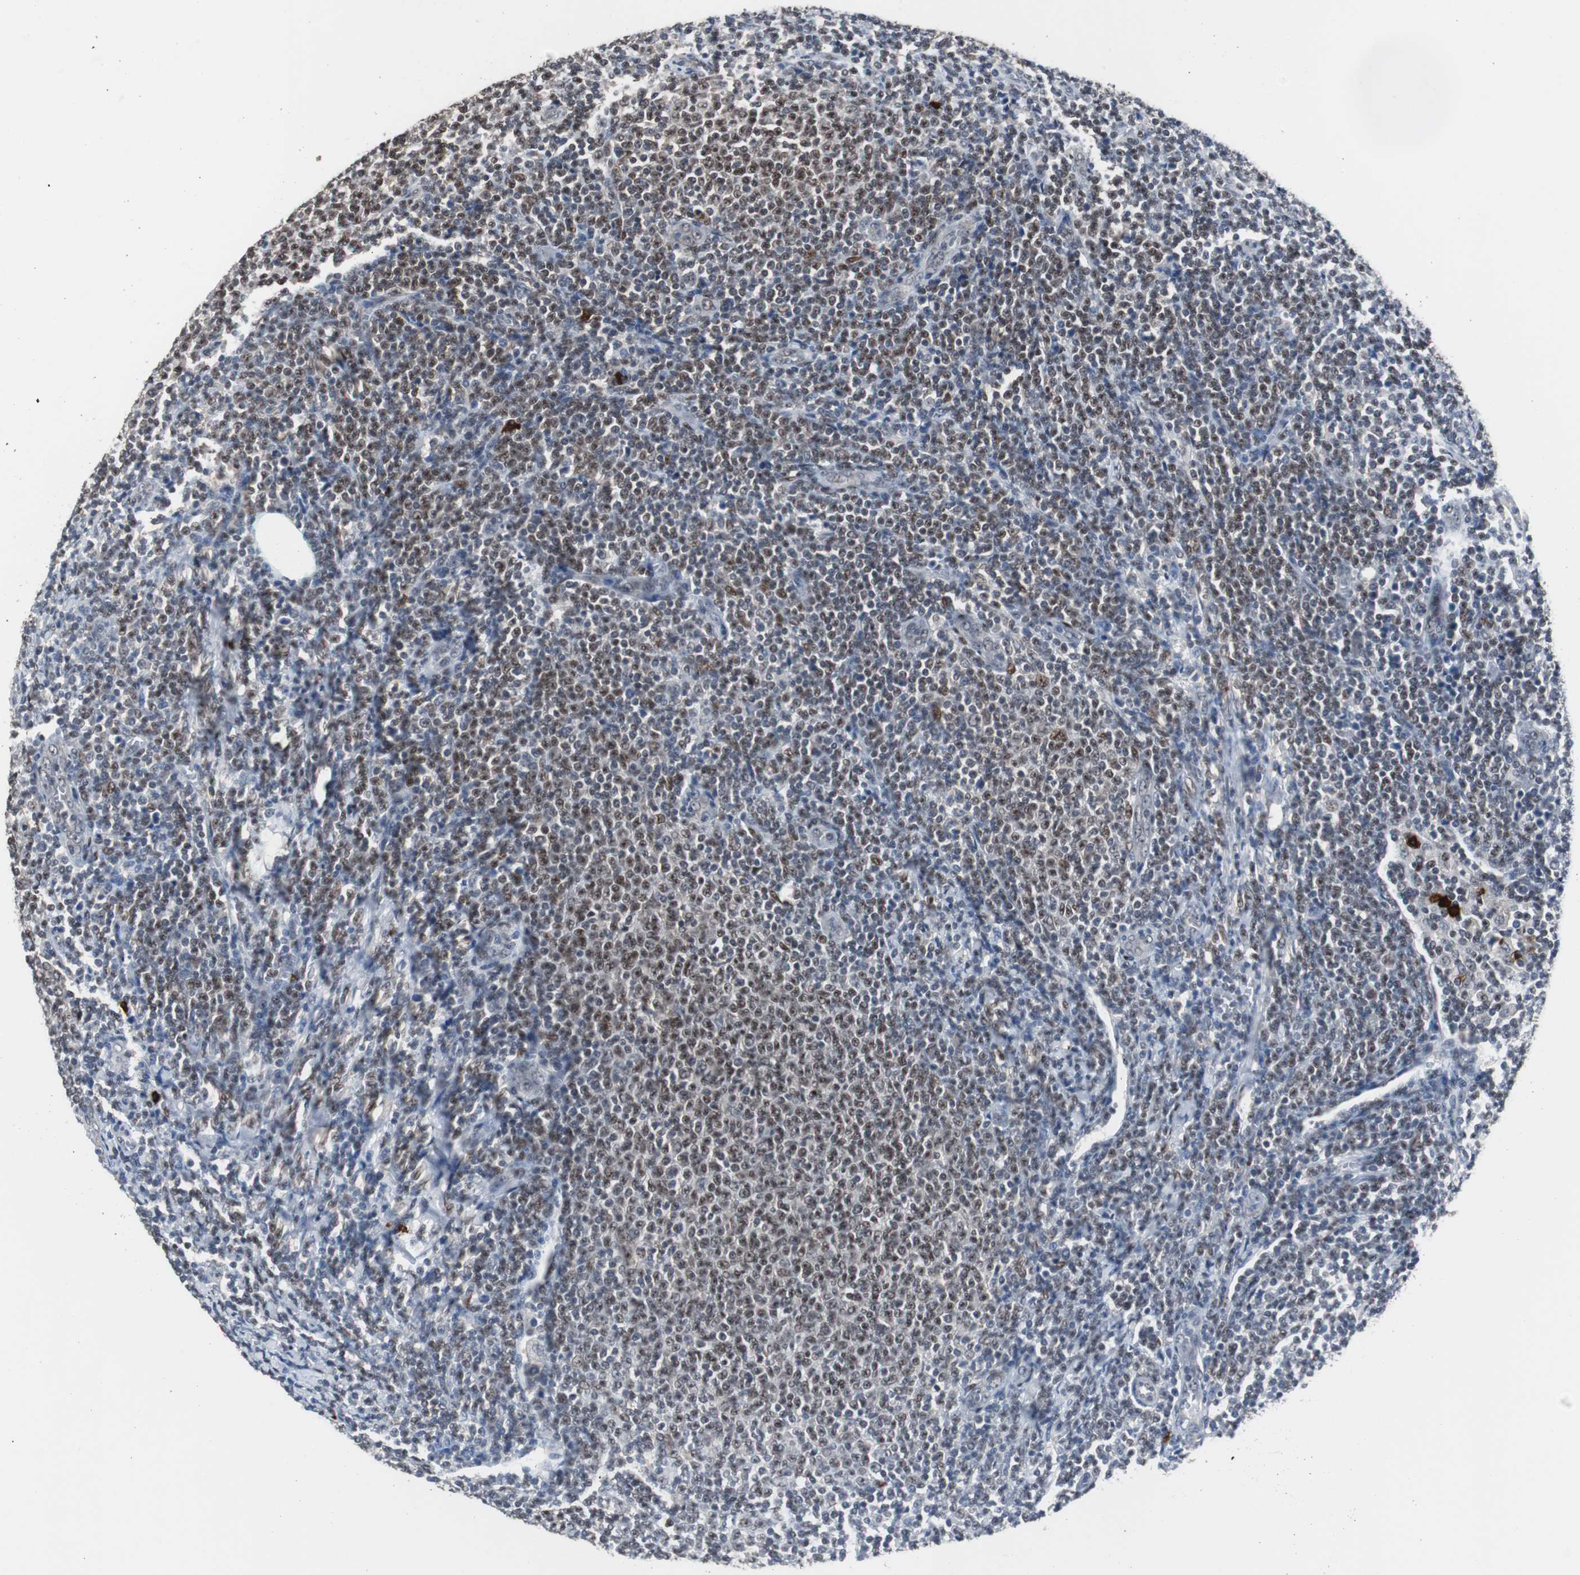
{"staining": {"intensity": "moderate", "quantity": "25%-75%", "location": "nuclear"}, "tissue": "lymphoma", "cell_type": "Tumor cells", "image_type": "cancer", "snomed": [{"axis": "morphology", "description": "Malignant lymphoma, non-Hodgkin's type, Low grade"}, {"axis": "topography", "description": "Lymph node"}], "caption": "Approximately 25%-75% of tumor cells in human malignant lymphoma, non-Hodgkin's type (low-grade) show moderate nuclear protein positivity as visualized by brown immunohistochemical staining.", "gene": "ZHX2", "patient": {"sex": "male", "age": 66}}